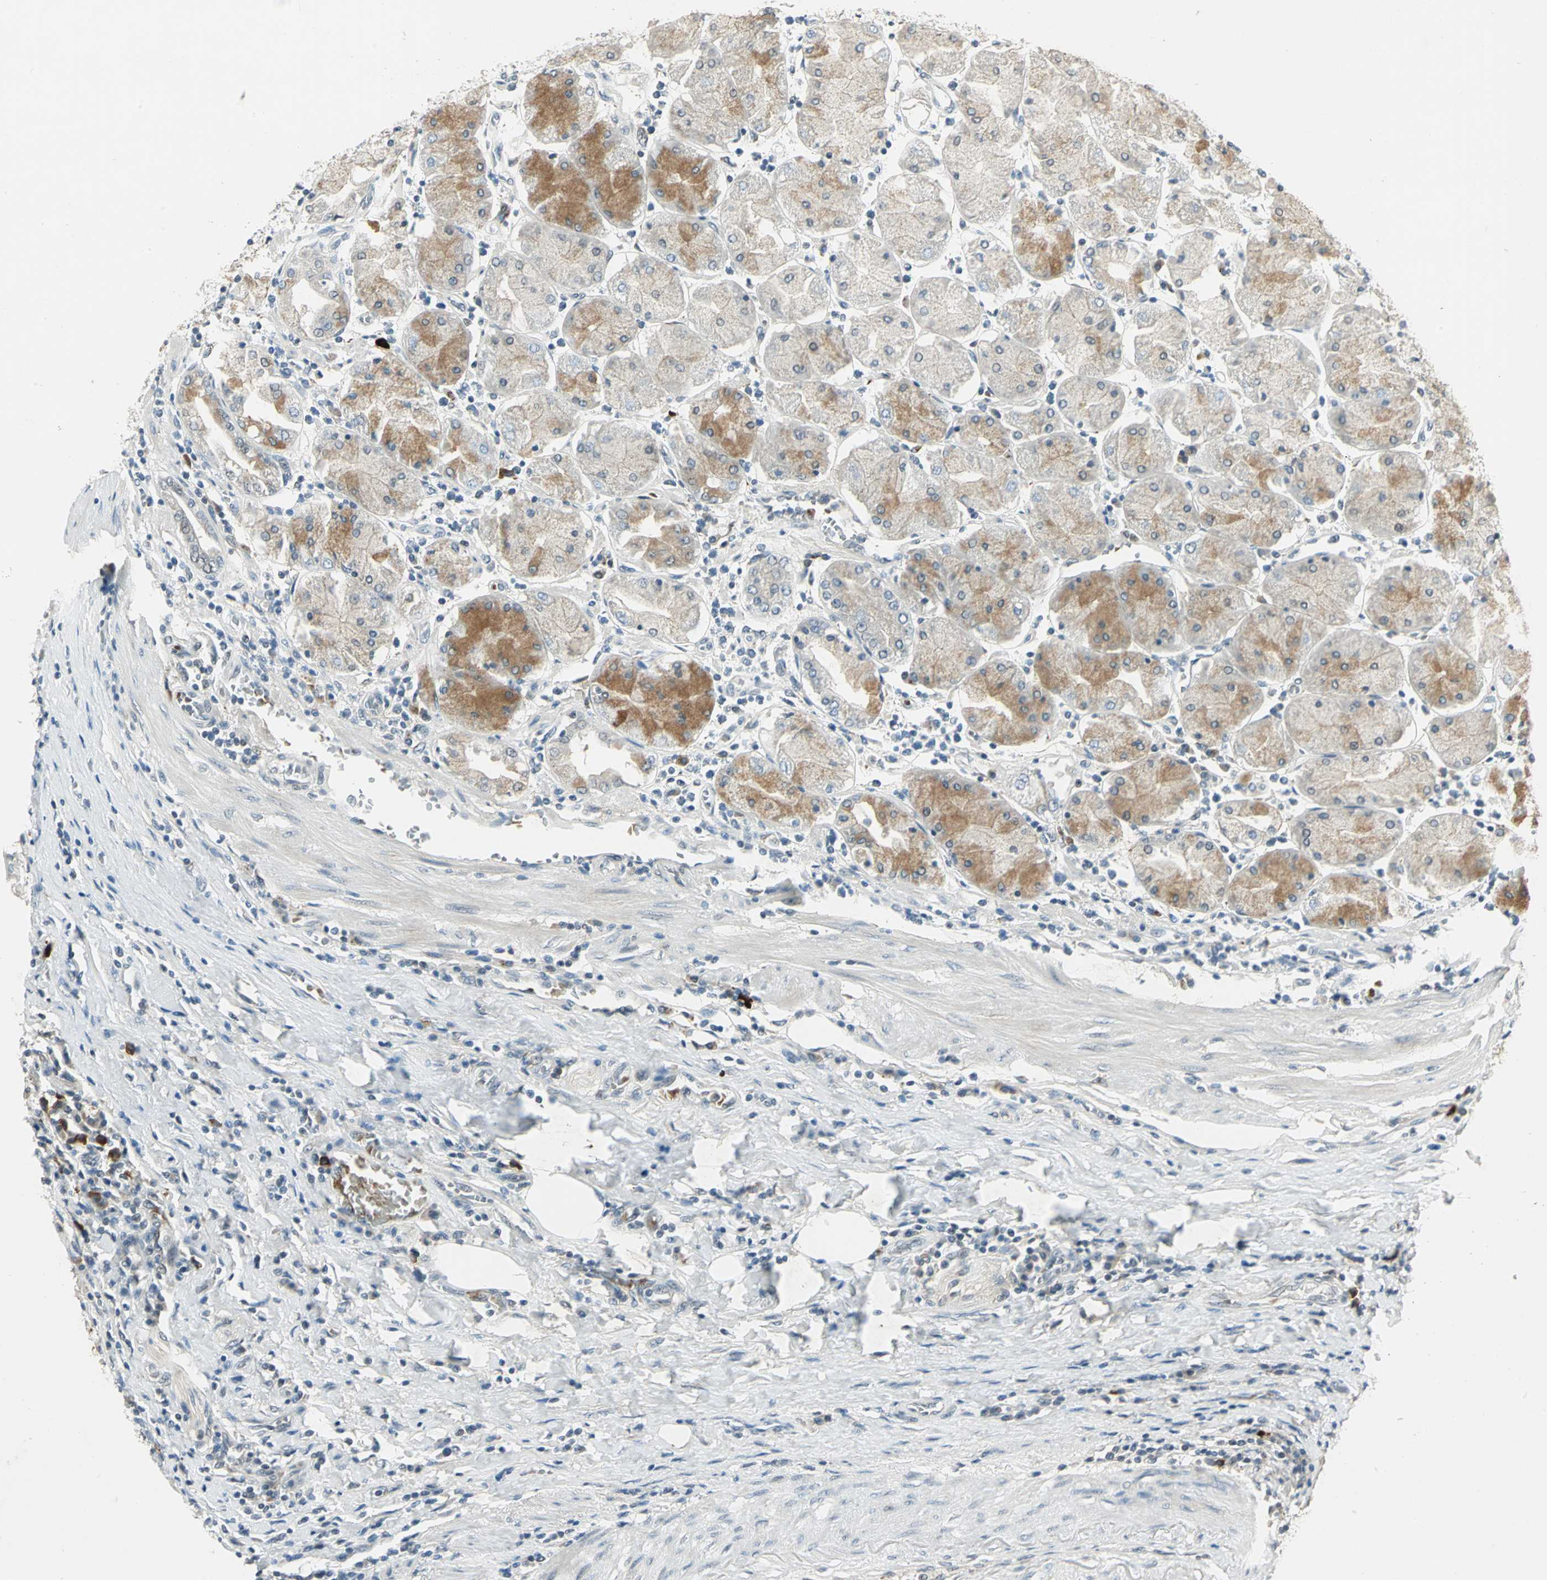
{"staining": {"intensity": "negative", "quantity": "none", "location": "none"}, "tissue": "stomach cancer", "cell_type": "Tumor cells", "image_type": "cancer", "snomed": [{"axis": "morphology", "description": "Normal tissue, NOS"}, {"axis": "morphology", "description": "Adenocarcinoma, NOS"}, {"axis": "topography", "description": "Stomach, upper"}, {"axis": "topography", "description": "Stomach"}], "caption": "DAB immunohistochemical staining of stomach cancer (adenocarcinoma) exhibits no significant expression in tumor cells.", "gene": "RAD17", "patient": {"sex": "male", "age": 59}}